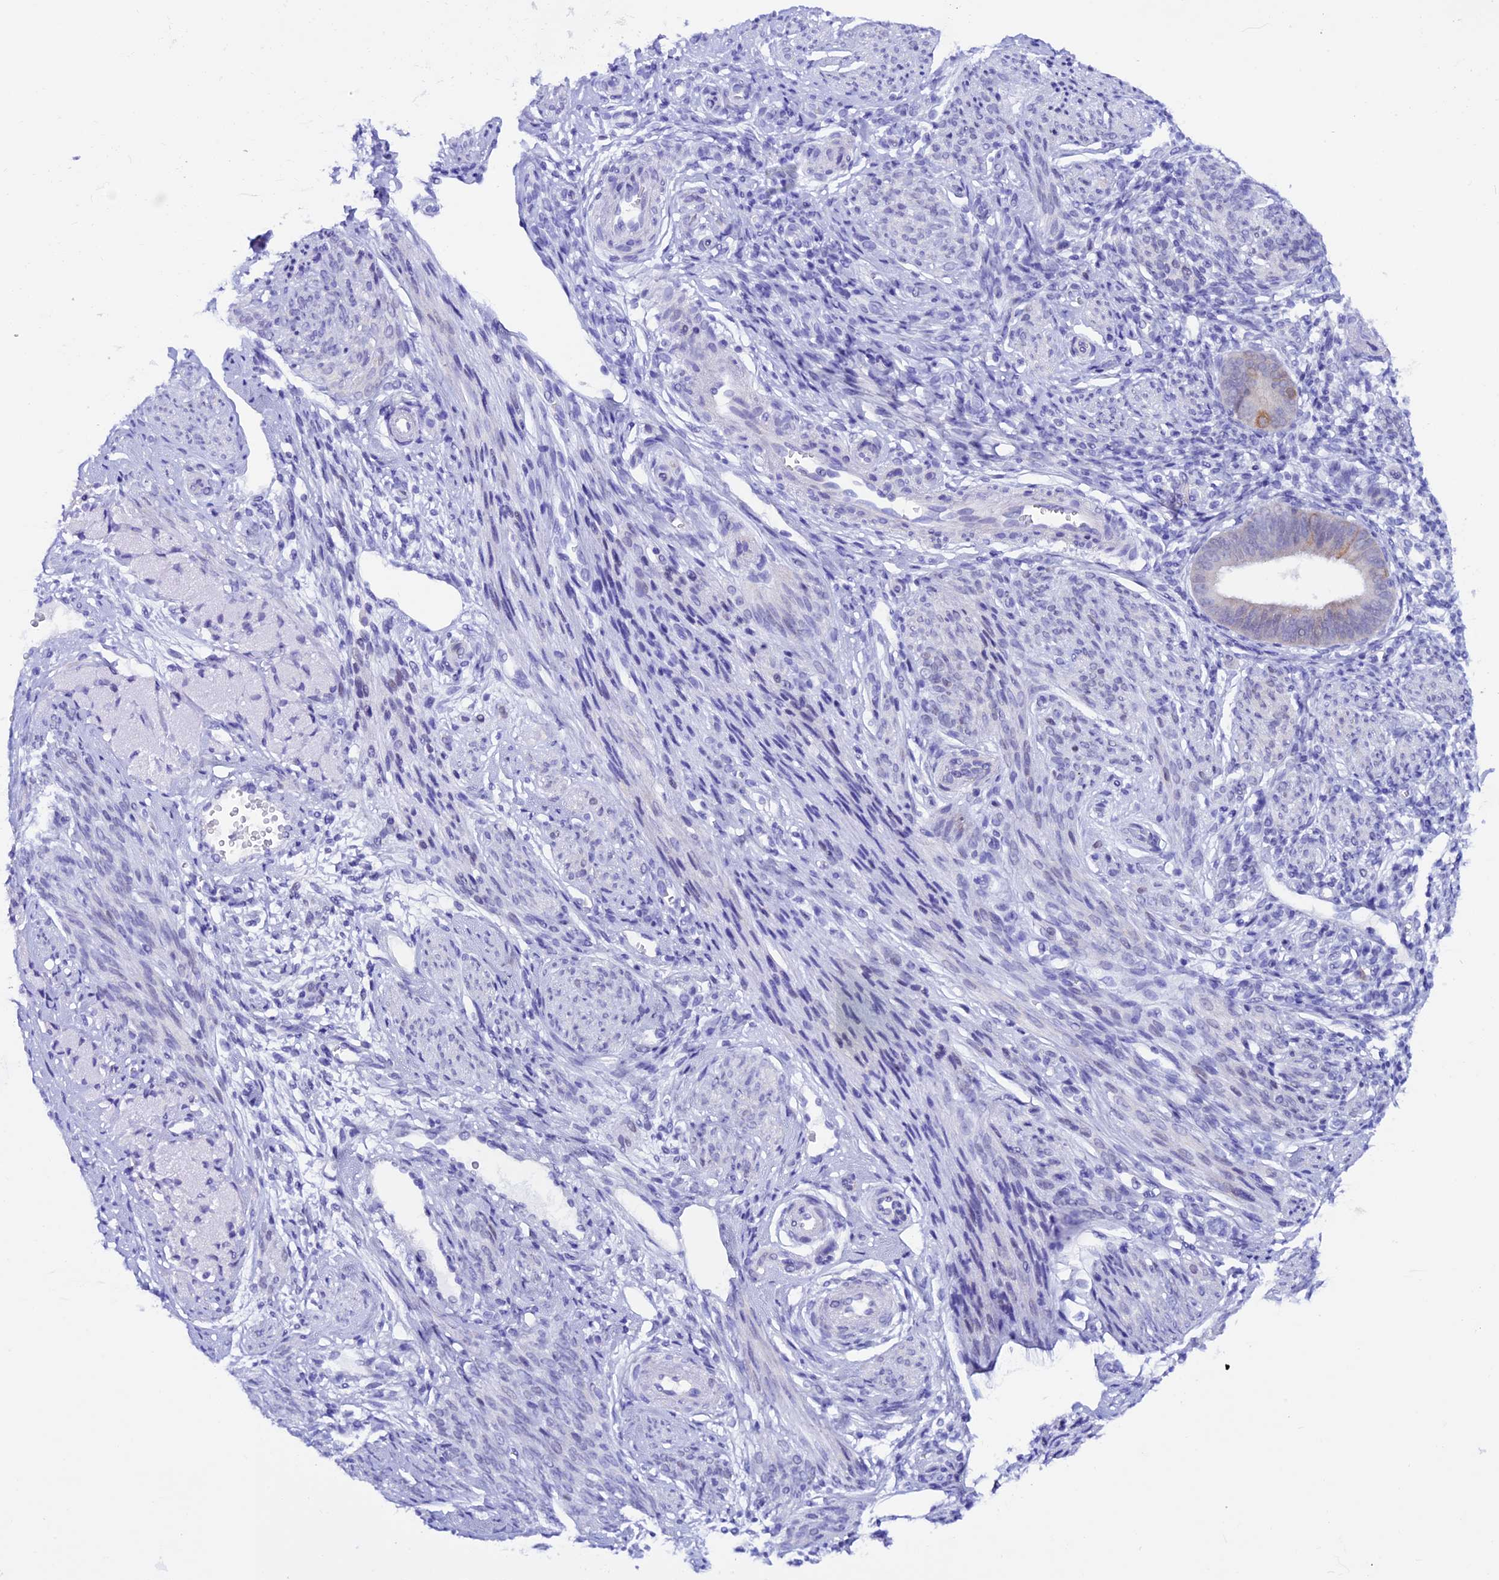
{"staining": {"intensity": "negative", "quantity": "none", "location": "none"}, "tissue": "endometrium", "cell_type": "Cells in endometrial stroma", "image_type": "normal", "snomed": [{"axis": "morphology", "description": "Normal tissue, NOS"}, {"axis": "topography", "description": "Uterus"}, {"axis": "topography", "description": "Endometrium"}], "caption": "DAB (3,3'-diaminobenzidine) immunohistochemical staining of normal human endometrium demonstrates no significant expression in cells in endometrial stroma.", "gene": "XKR7", "patient": {"sex": "female", "age": 48}}